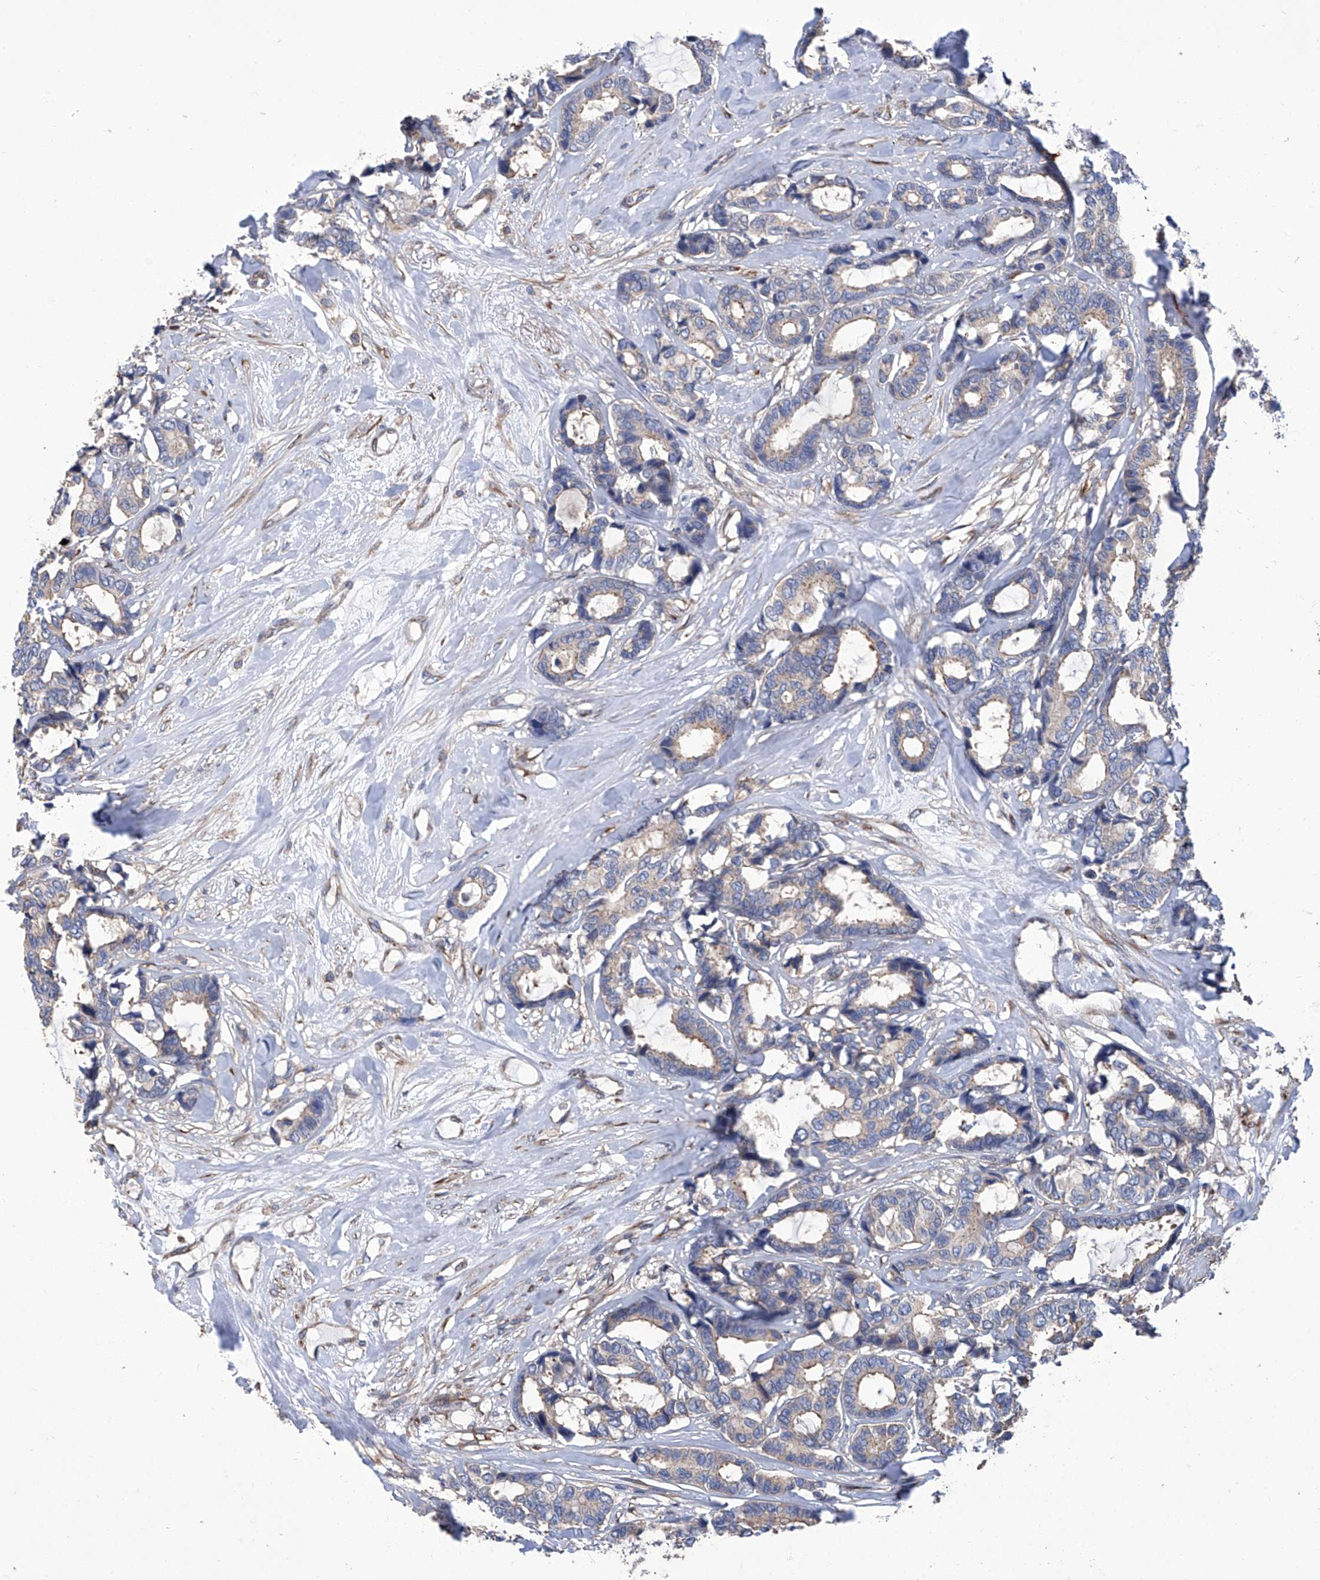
{"staining": {"intensity": "weak", "quantity": "25%-75%", "location": "cytoplasmic/membranous"}, "tissue": "breast cancer", "cell_type": "Tumor cells", "image_type": "cancer", "snomed": [{"axis": "morphology", "description": "Duct carcinoma"}, {"axis": "topography", "description": "Breast"}], "caption": "Tumor cells exhibit weak cytoplasmic/membranous expression in approximately 25%-75% of cells in intraductal carcinoma (breast).", "gene": "SMS", "patient": {"sex": "female", "age": 87}}